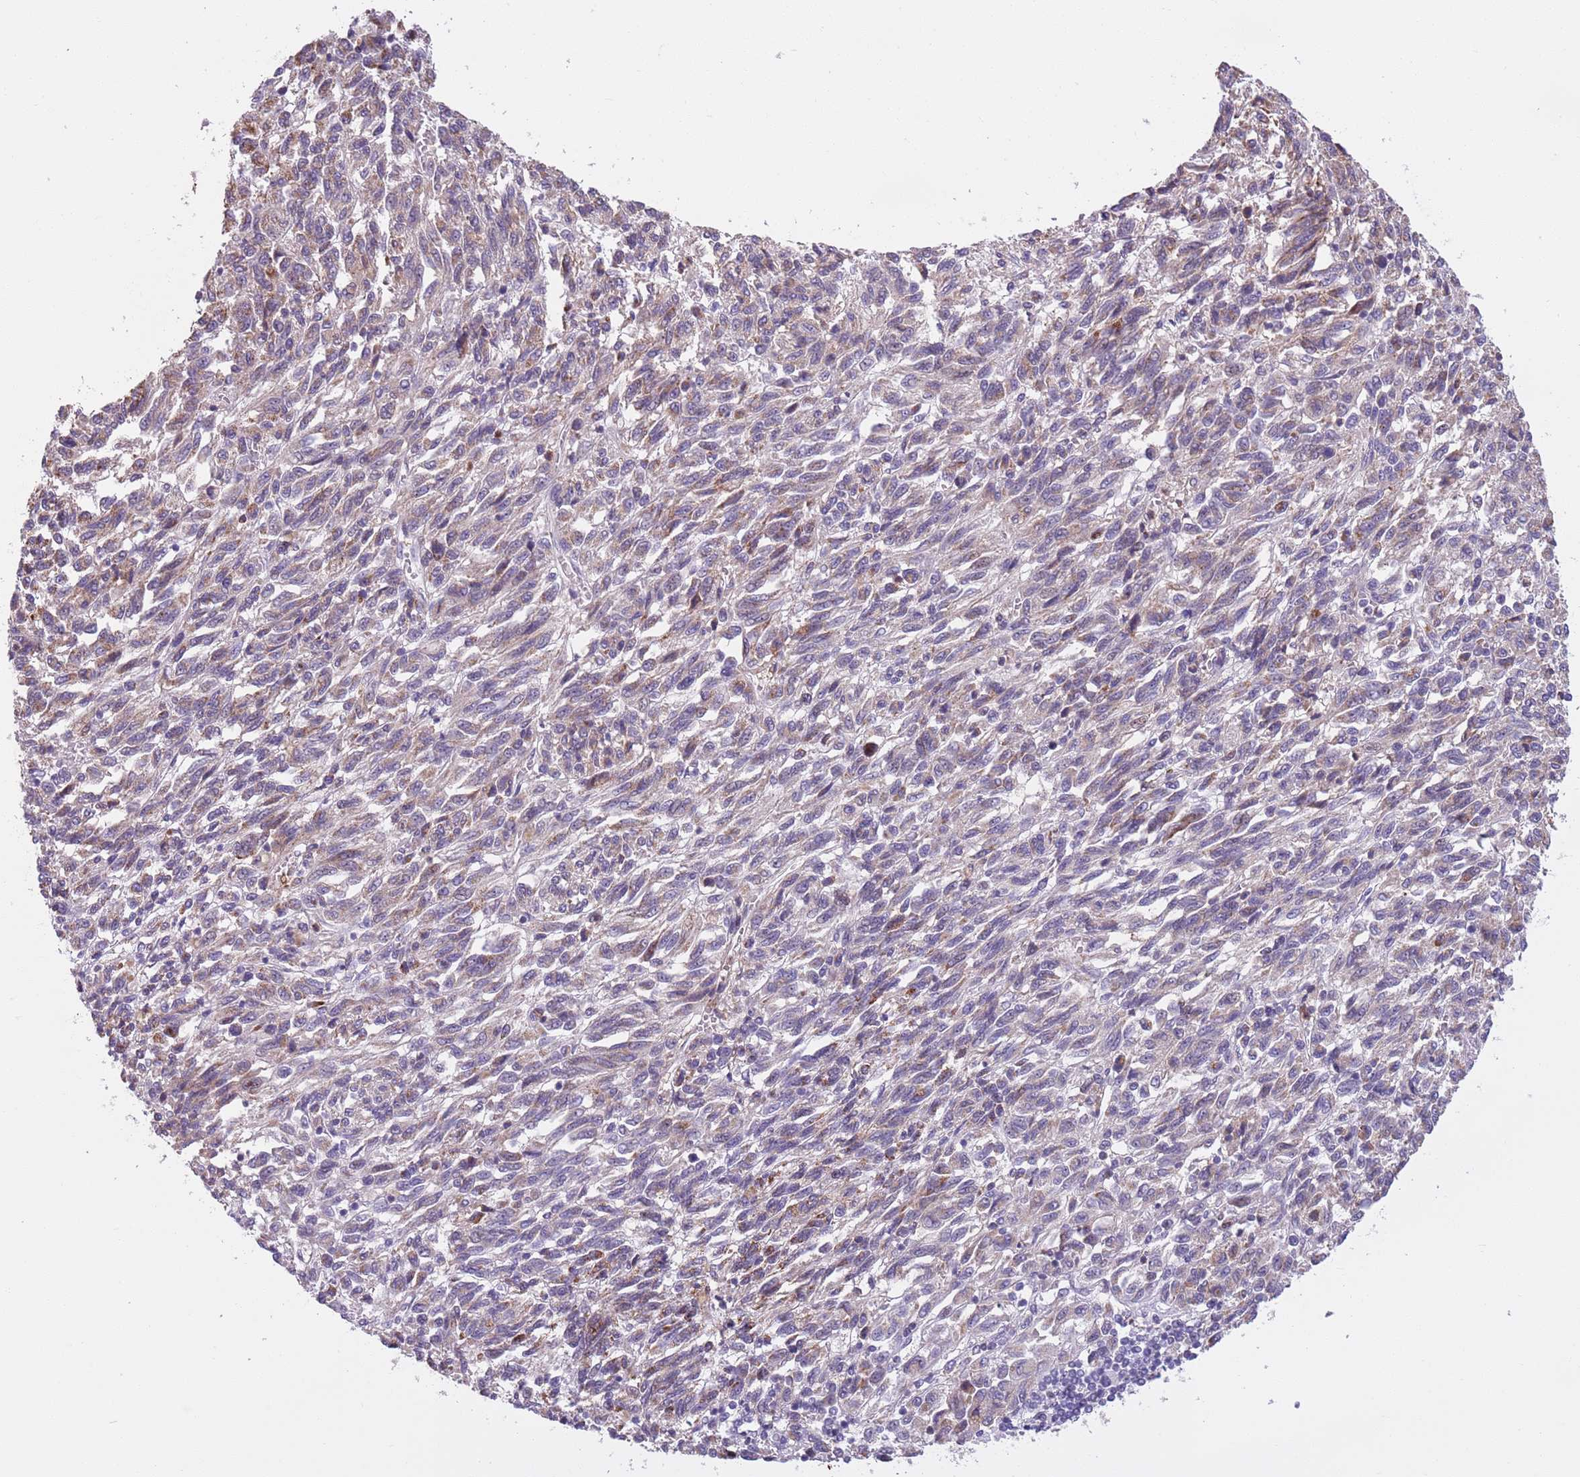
{"staining": {"intensity": "weak", "quantity": "<25%", "location": "cytoplasmic/membranous"}, "tissue": "melanoma", "cell_type": "Tumor cells", "image_type": "cancer", "snomed": [{"axis": "morphology", "description": "Malignant melanoma, Metastatic site"}, {"axis": "topography", "description": "Lung"}], "caption": "This is an immunohistochemistry image of malignant melanoma (metastatic site). There is no positivity in tumor cells.", "gene": "JAML", "patient": {"sex": "male", "age": 64}}